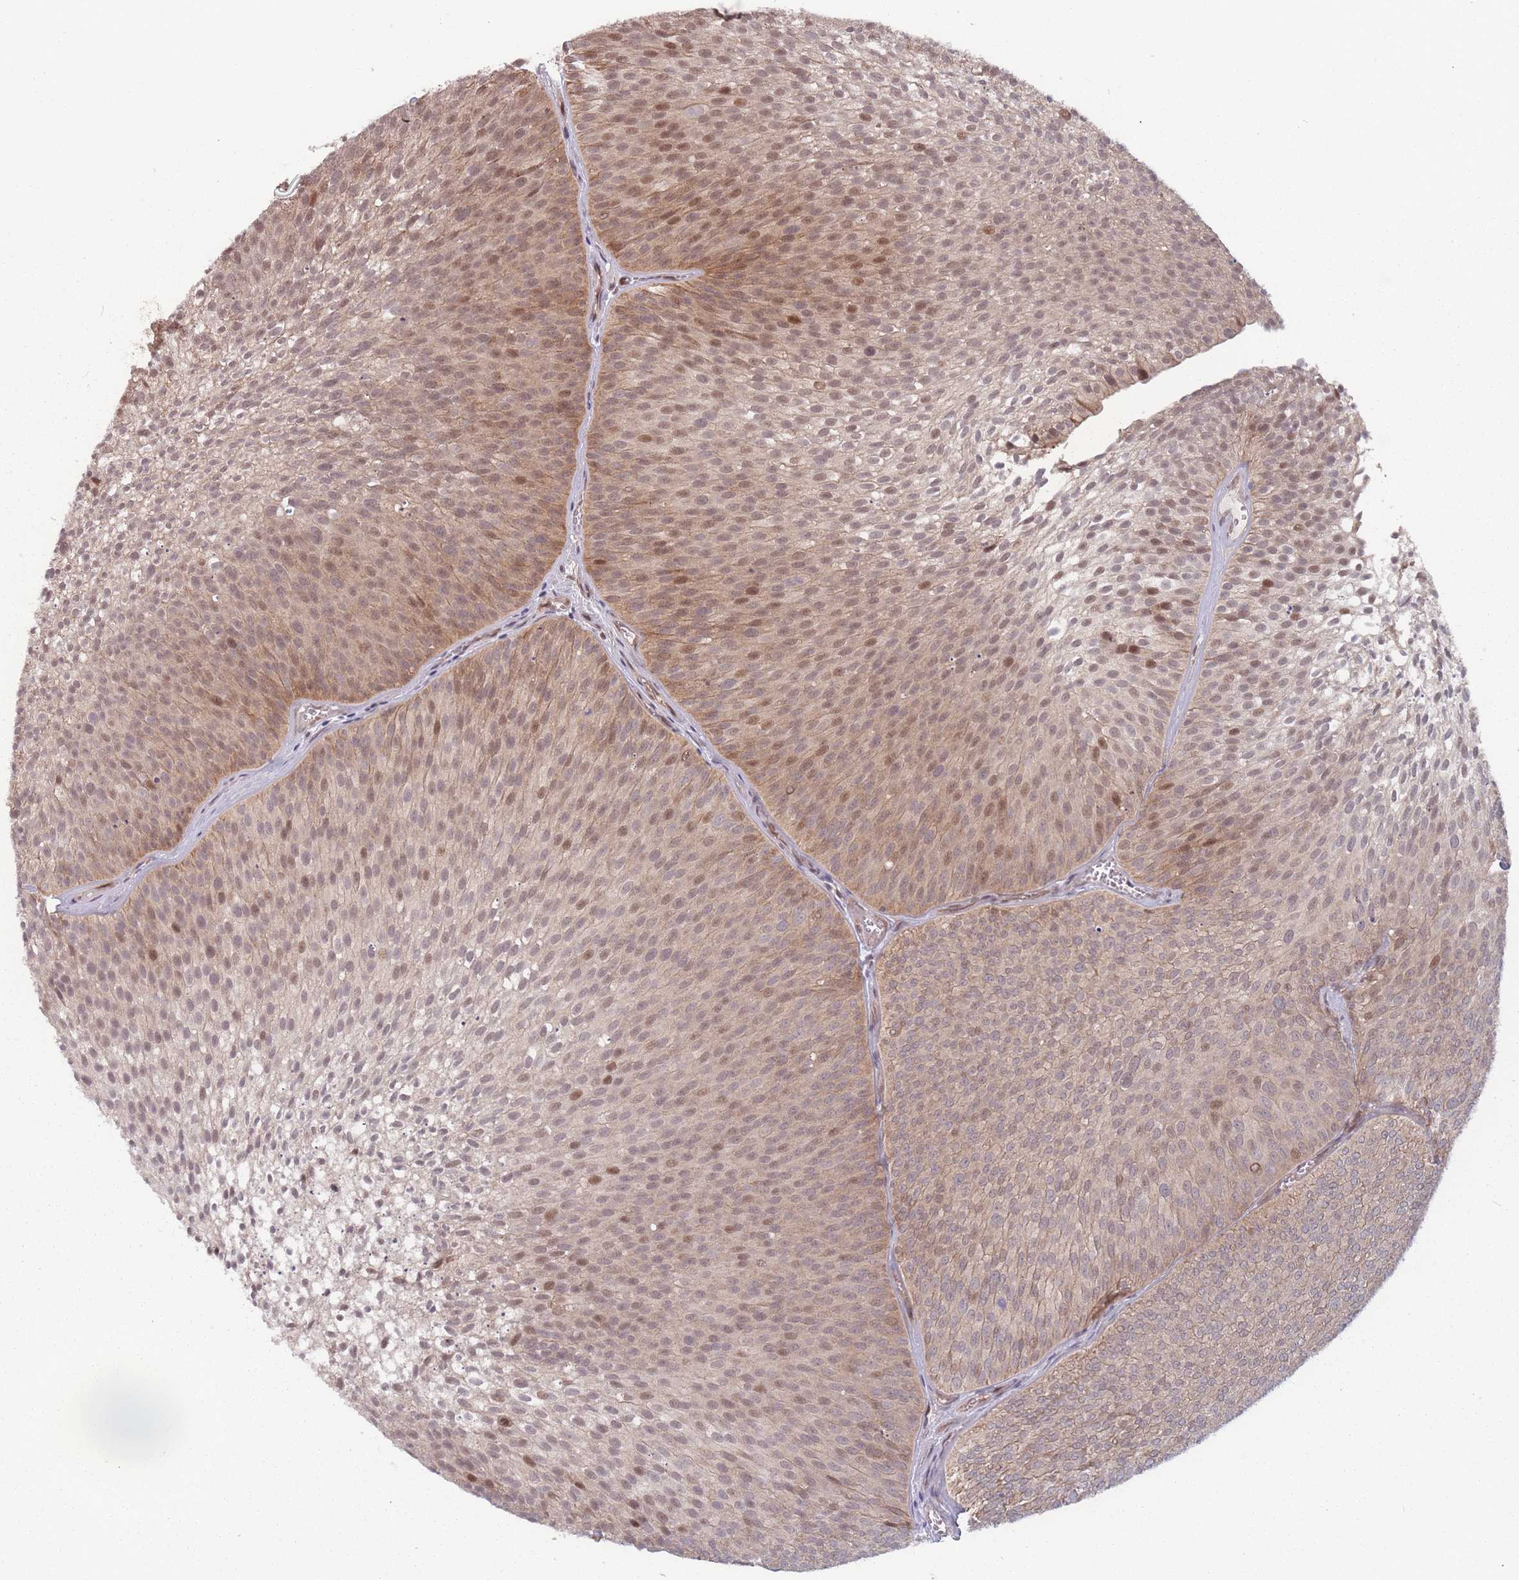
{"staining": {"intensity": "moderate", "quantity": "25%-75%", "location": "cytoplasmic/membranous,nuclear"}, "tissue": "urothelial cancer", "cell_type": "Tumor cells", "image_type": "cancer", "snomed": [{"axis": "morphology", "description": "Urothelial carcinoma, Low grade"}, {"axis": "topography", "description": "Urinary bladder"}], "caption": "Urothelial cancer was stained to show a protein in brown. There is medium levels of moderate cytoplasmic/membranous and nuclear positivity in about 25%-75% of tumor cells.", "gene": "RPS18", "patient": {"sex": "male", "age": 91}}